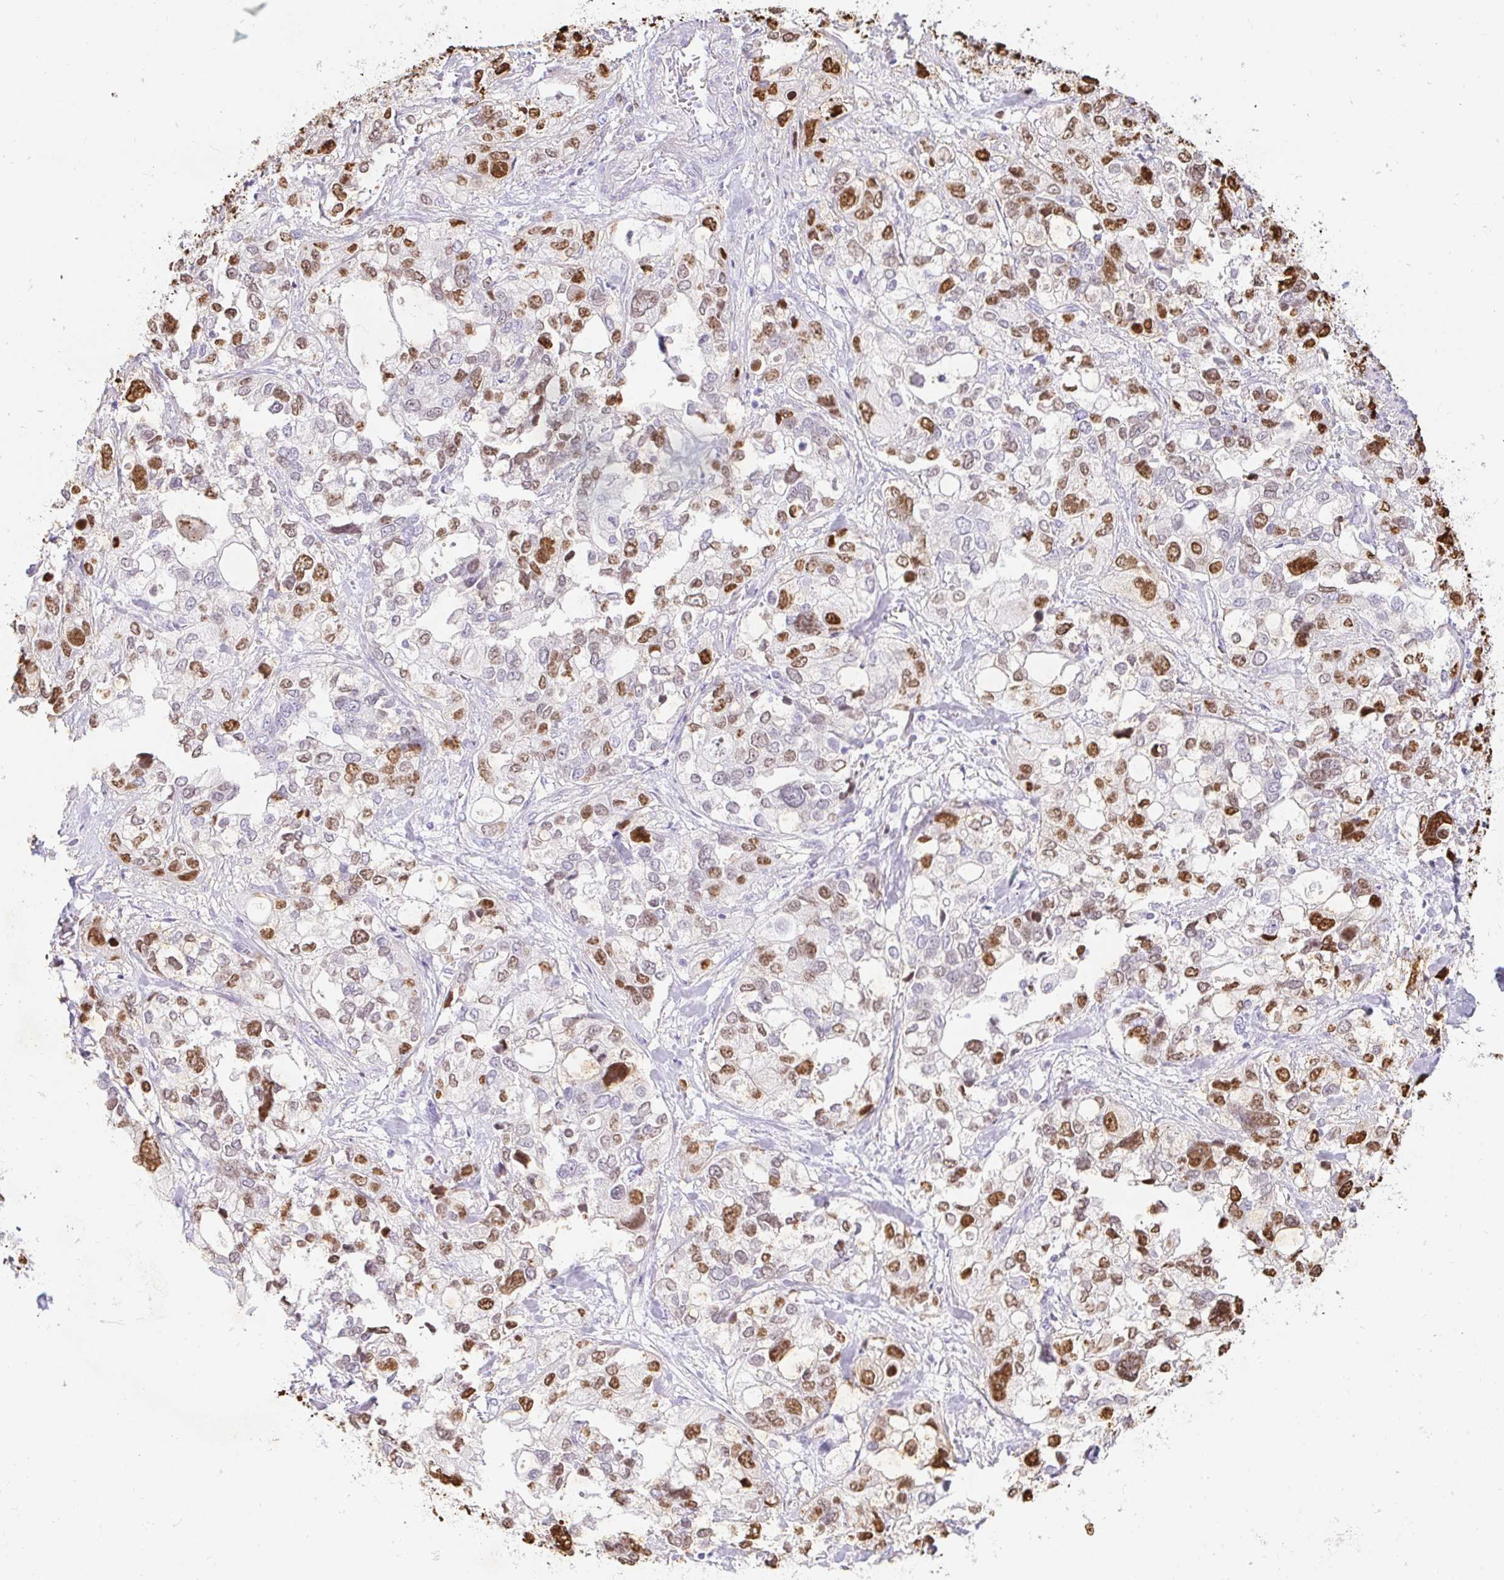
{"staining": {"intensity": "moderate", "quantity": ">75%", "location": "nuclear"}, "tissue": "stomach cancer", "cell_type": "Tumor cells", "image_type": "cancer", "snomed": [{"axis": "morphology", "description": "Adenocarcinoma, NOS"}, {"axis": "topography", "description": "Stomach, upper"}], "caption": "Adenocarcinoma (stomach) stained with DAB immunohistochemistry shows medium levels of moderate nuclear positivity in about >75% of tumor cells.", "gene": "CAPSL", "patient": {"sex": "female", "age": 81}}